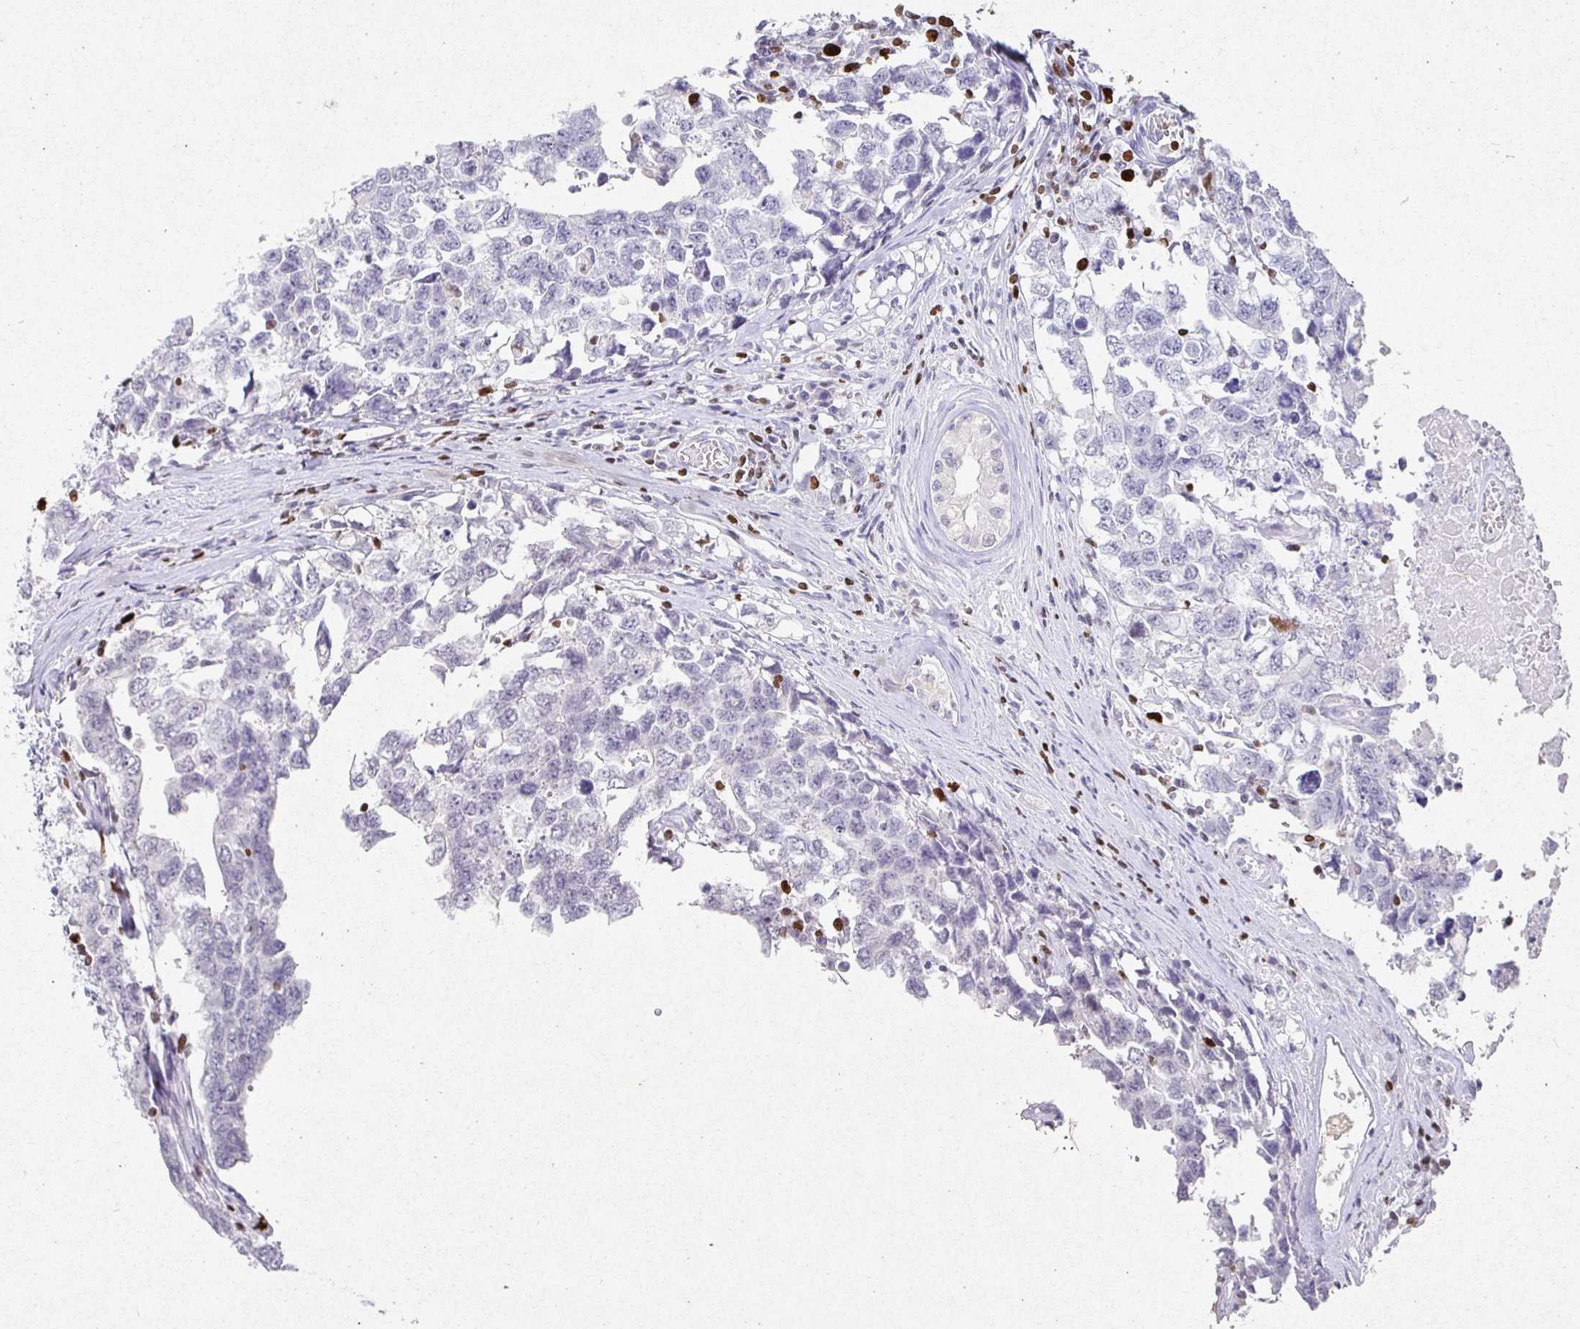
{"staining": {"intensity": "negative", "quantity": "none", "location": "none"}, "tissue": "testis cancer", "cell_type": "Tumor cells", "image_type": "cancer", "snomed": [{"axis": "morphology", "description": "Carcinoma, Embryonal, NOS"}, {"axis": "topography", "description": "Testis"}], "caption": "An image of testis embryonal carcinoma stained for a protein demonstrates no brown staining in tumor cells.", "gene": "SATB1", "patient": {"sex": "male", "age": 22}}